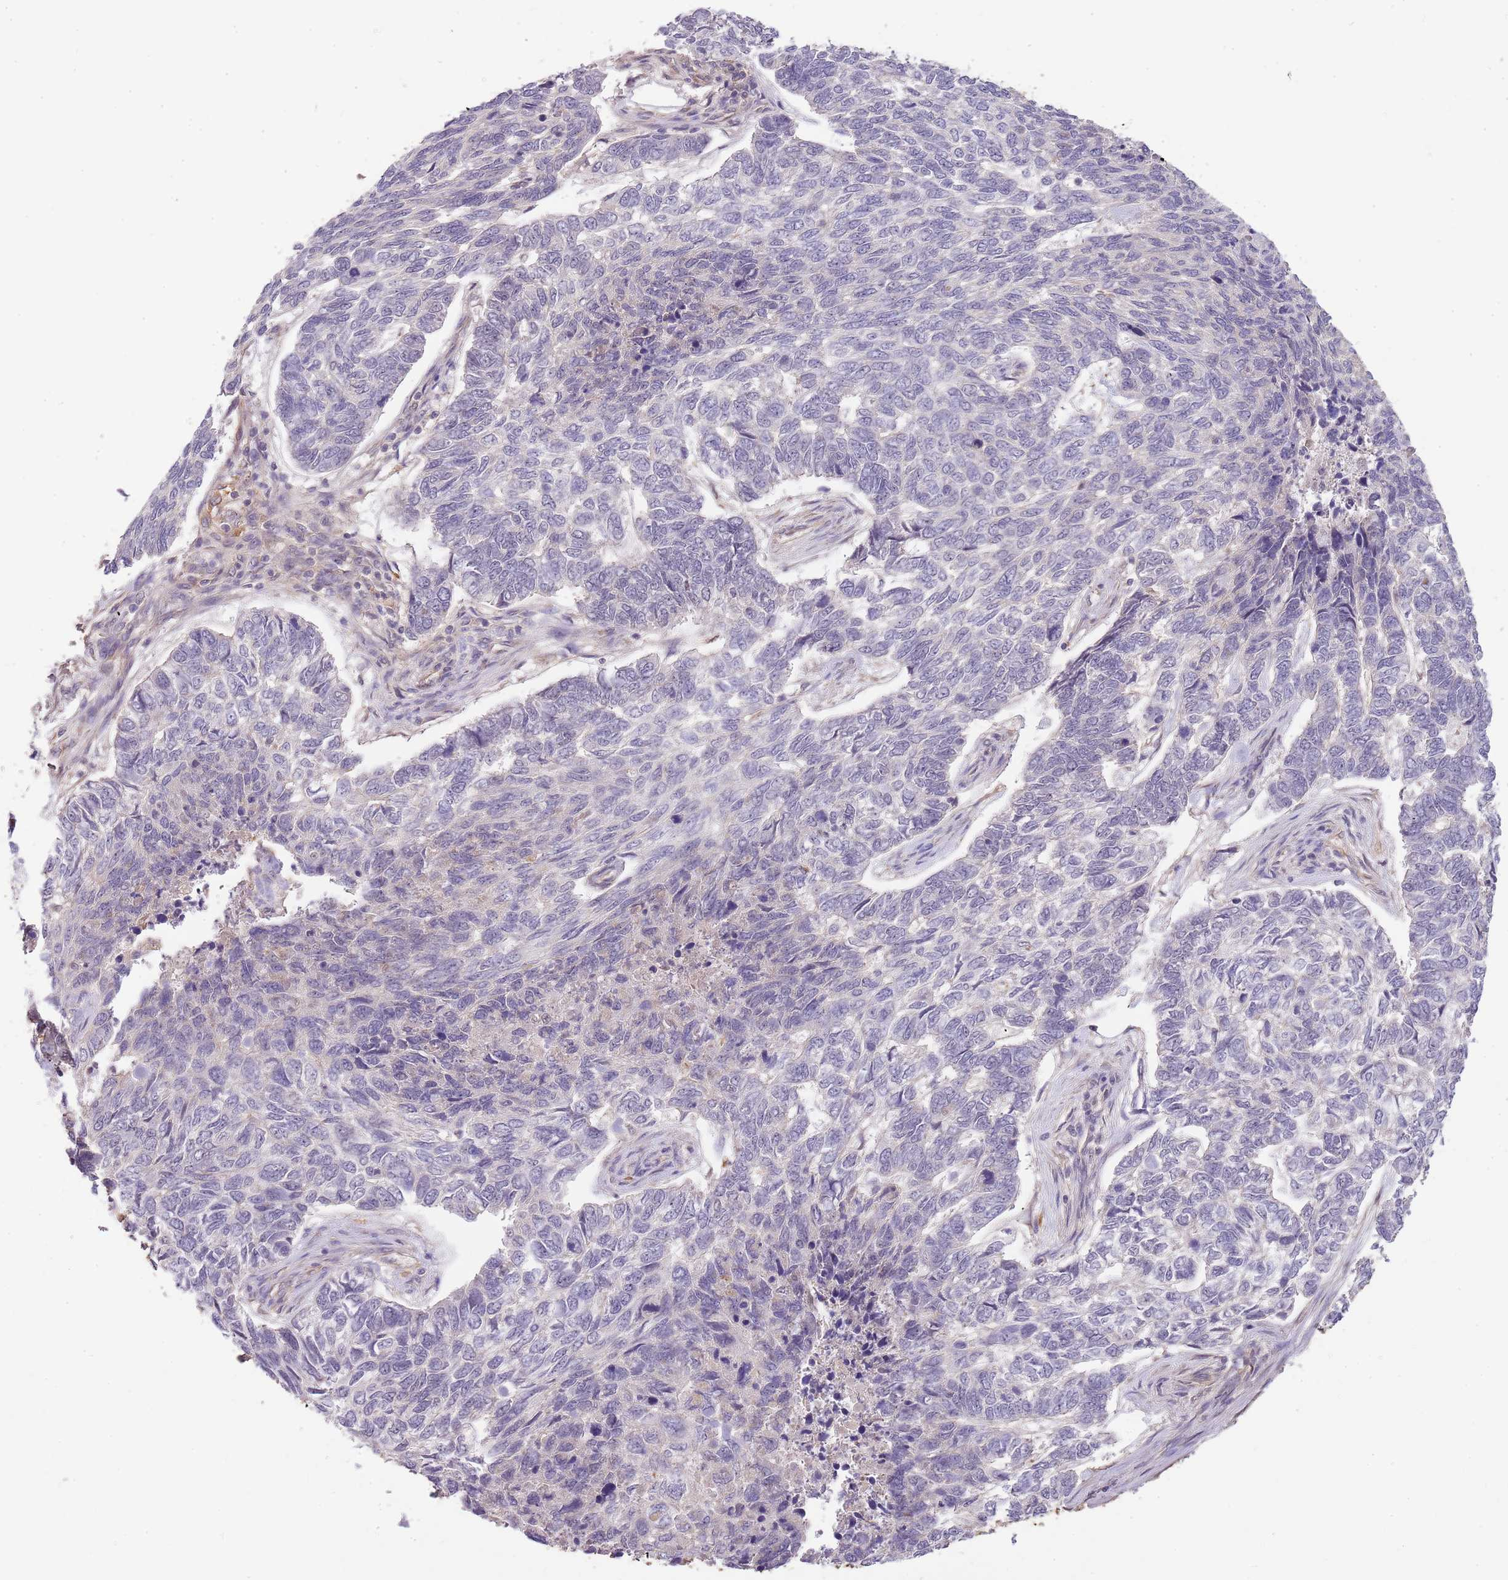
{"staining": {"intensity": "negative", "quantity": "none", "location": "none"}, "tissue": "skin cancer", "cell_type": "Tumor cells", "image_type": "cancer", "snomed": [{"axis": "morphology", "description": "Basal cell carcinoma"}, {"axis": "topography", "description": "Skin"}], "caption": "The micrograph demonstrates no staining of tumor cells in skin cancer.", "gene": "SURF2", "patient": {"sex": "female", "age": 65}}